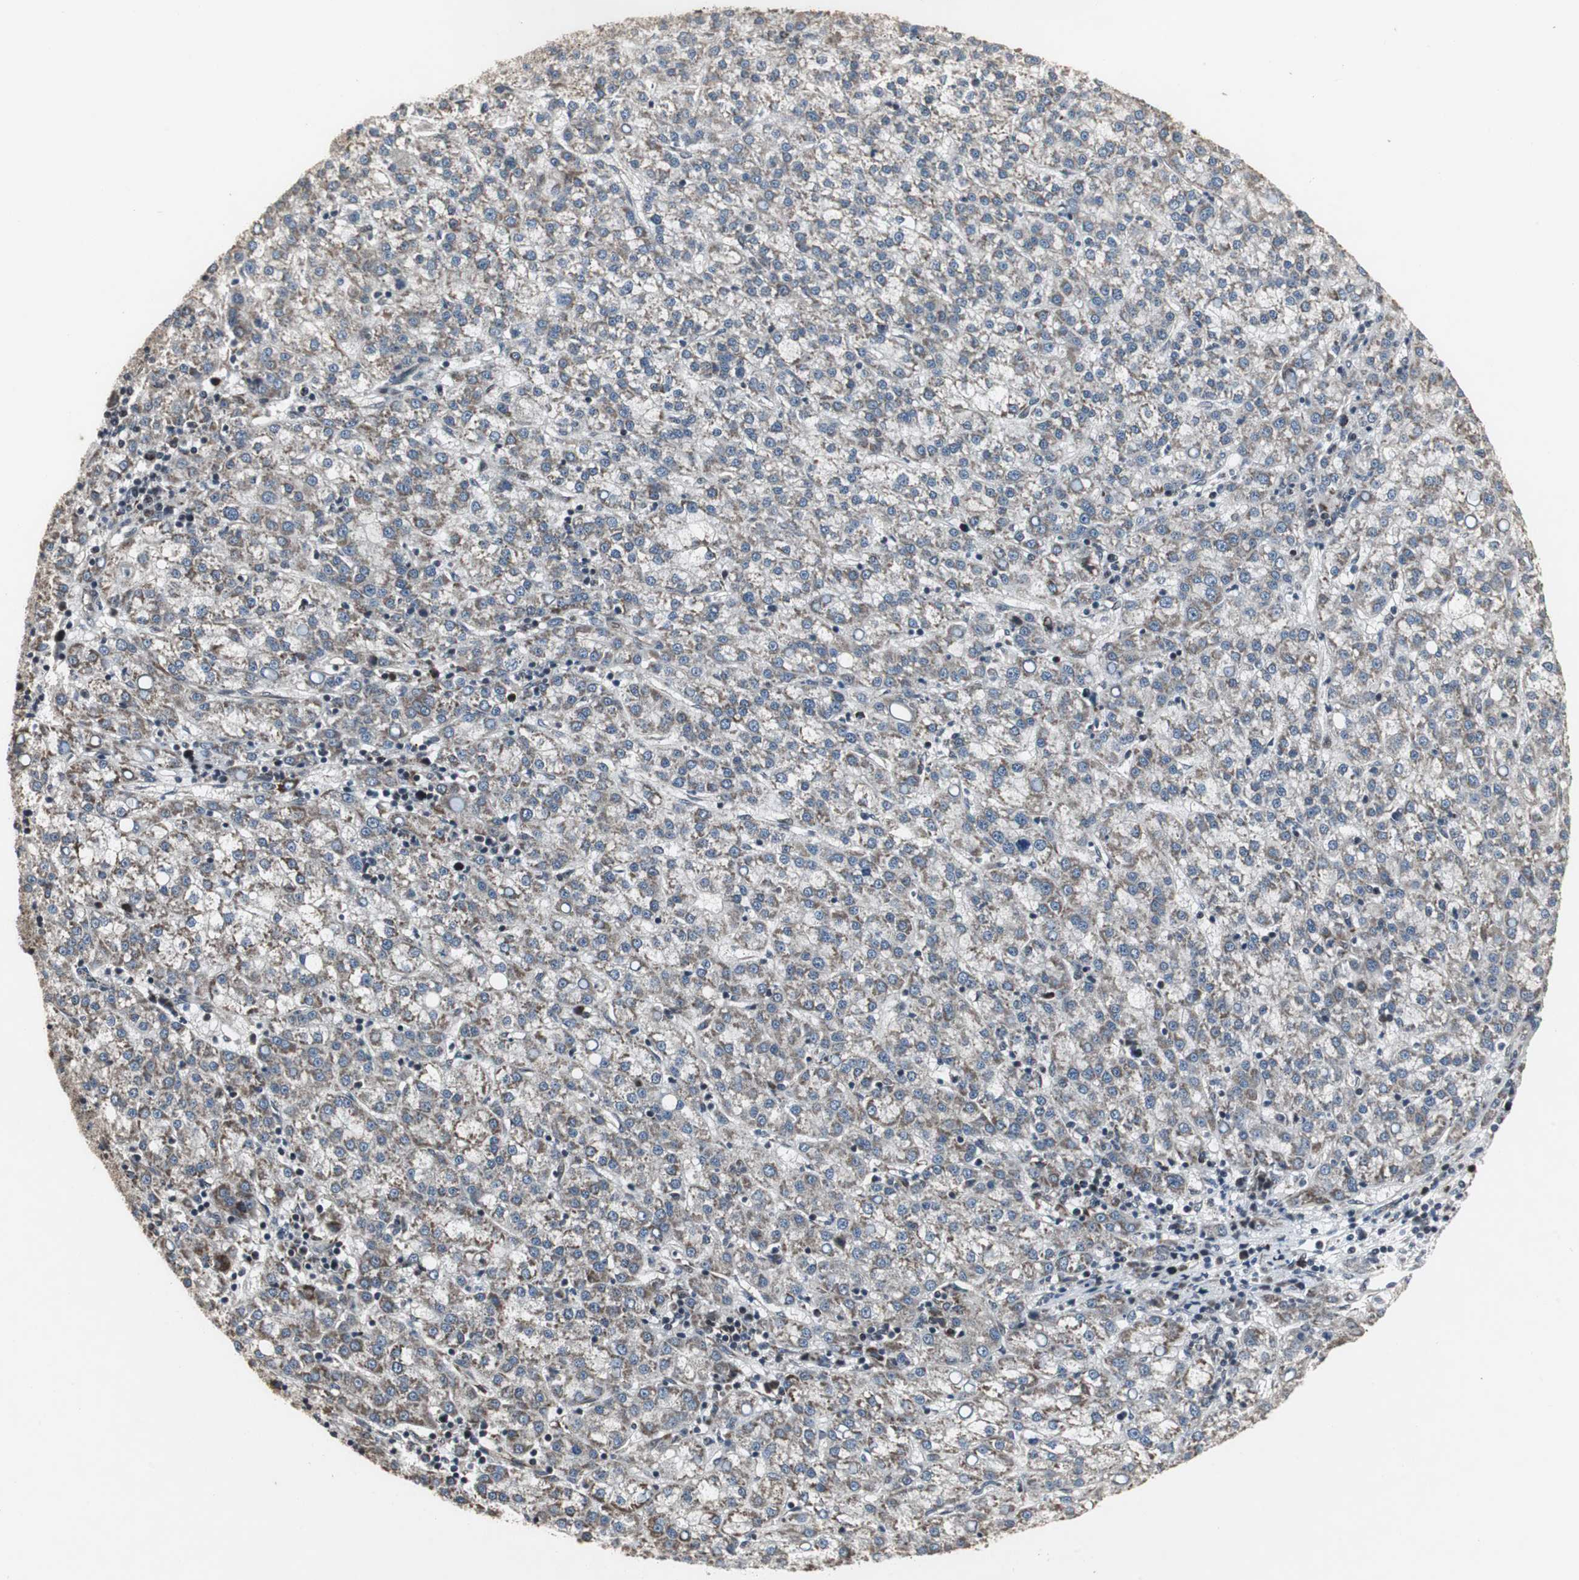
{"staining": {"intensity": "moderate", "quantity": "25%-75%", "location": "cytoplasmic/membranous"}, "tissue": "liver cancer", "cell_type": "Tumor cells", "image_type": "cancer", "snomed": [{"axis": "morphology", "description": "Carcinoma, Hepatocellular, NOS"}, {"axis": "topography", "description": "Liver"}], "caption": "Immunohistochemical staining of liver cancer reveals medium levels of moderate cytoplasmic/membranous staining in about 25%-75% of tumor cells.", "gene": "MRPL40", "patient": {"sex": "female", "age": 58}}